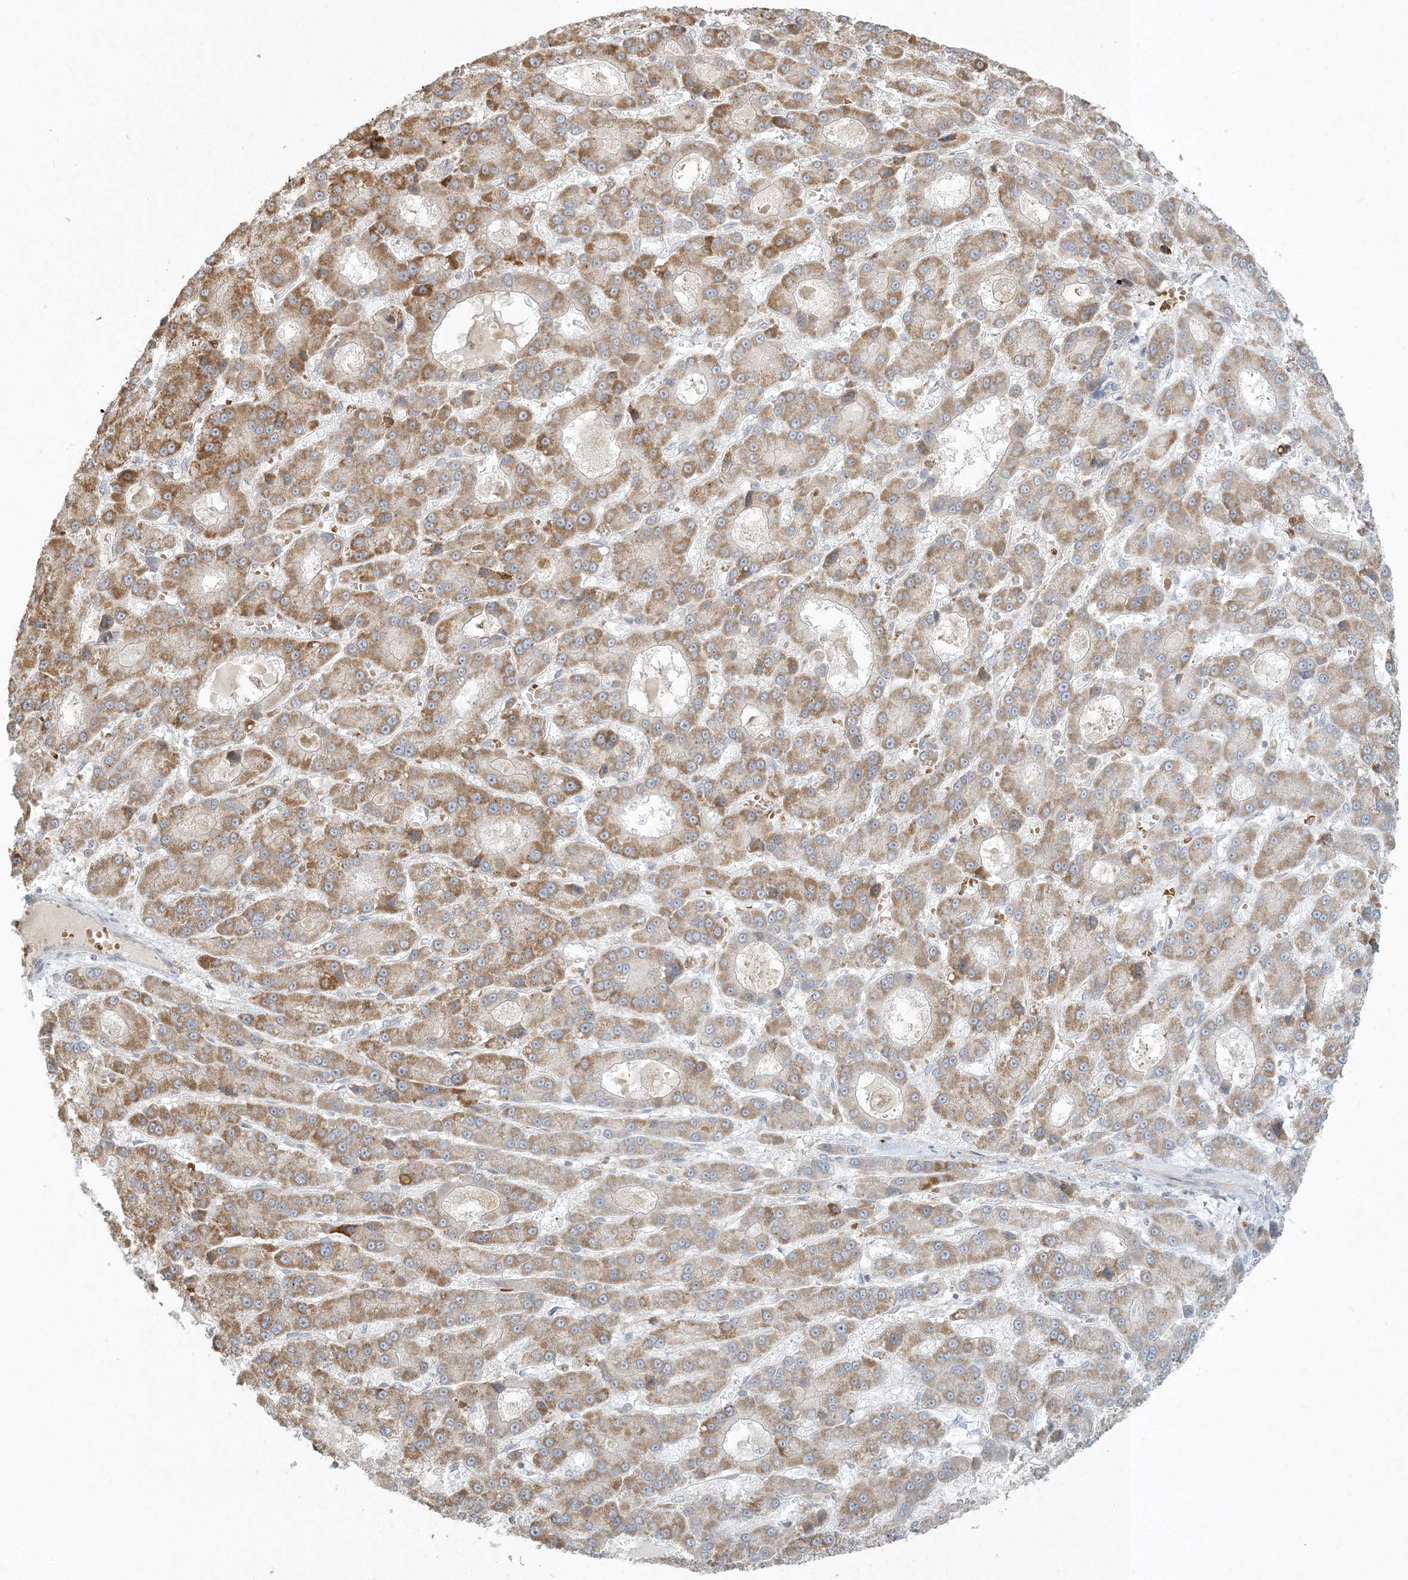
{"staining": {"intensity": "moderate", "quantity": ">75%", "location": "cytoplasmic/membranous"}, "tissue": "liver cancer", "cell_type": "Tumor cells", "image_type": "cancer", "snomed": [{"axis": "morphology", "description": "Carcinoma, Hepatocellular, NOS"}, {"axis": "topography", "description": "Liver"}], "caption": "A micrograph of liver cancer (hepatocellular carcinoma) stained for a protein reveals moderate cytoplasmic/membranous brown staining in tumor cells.", "gene": "CTDNEP1", "patient": {"sex": "male", "age": 70}}